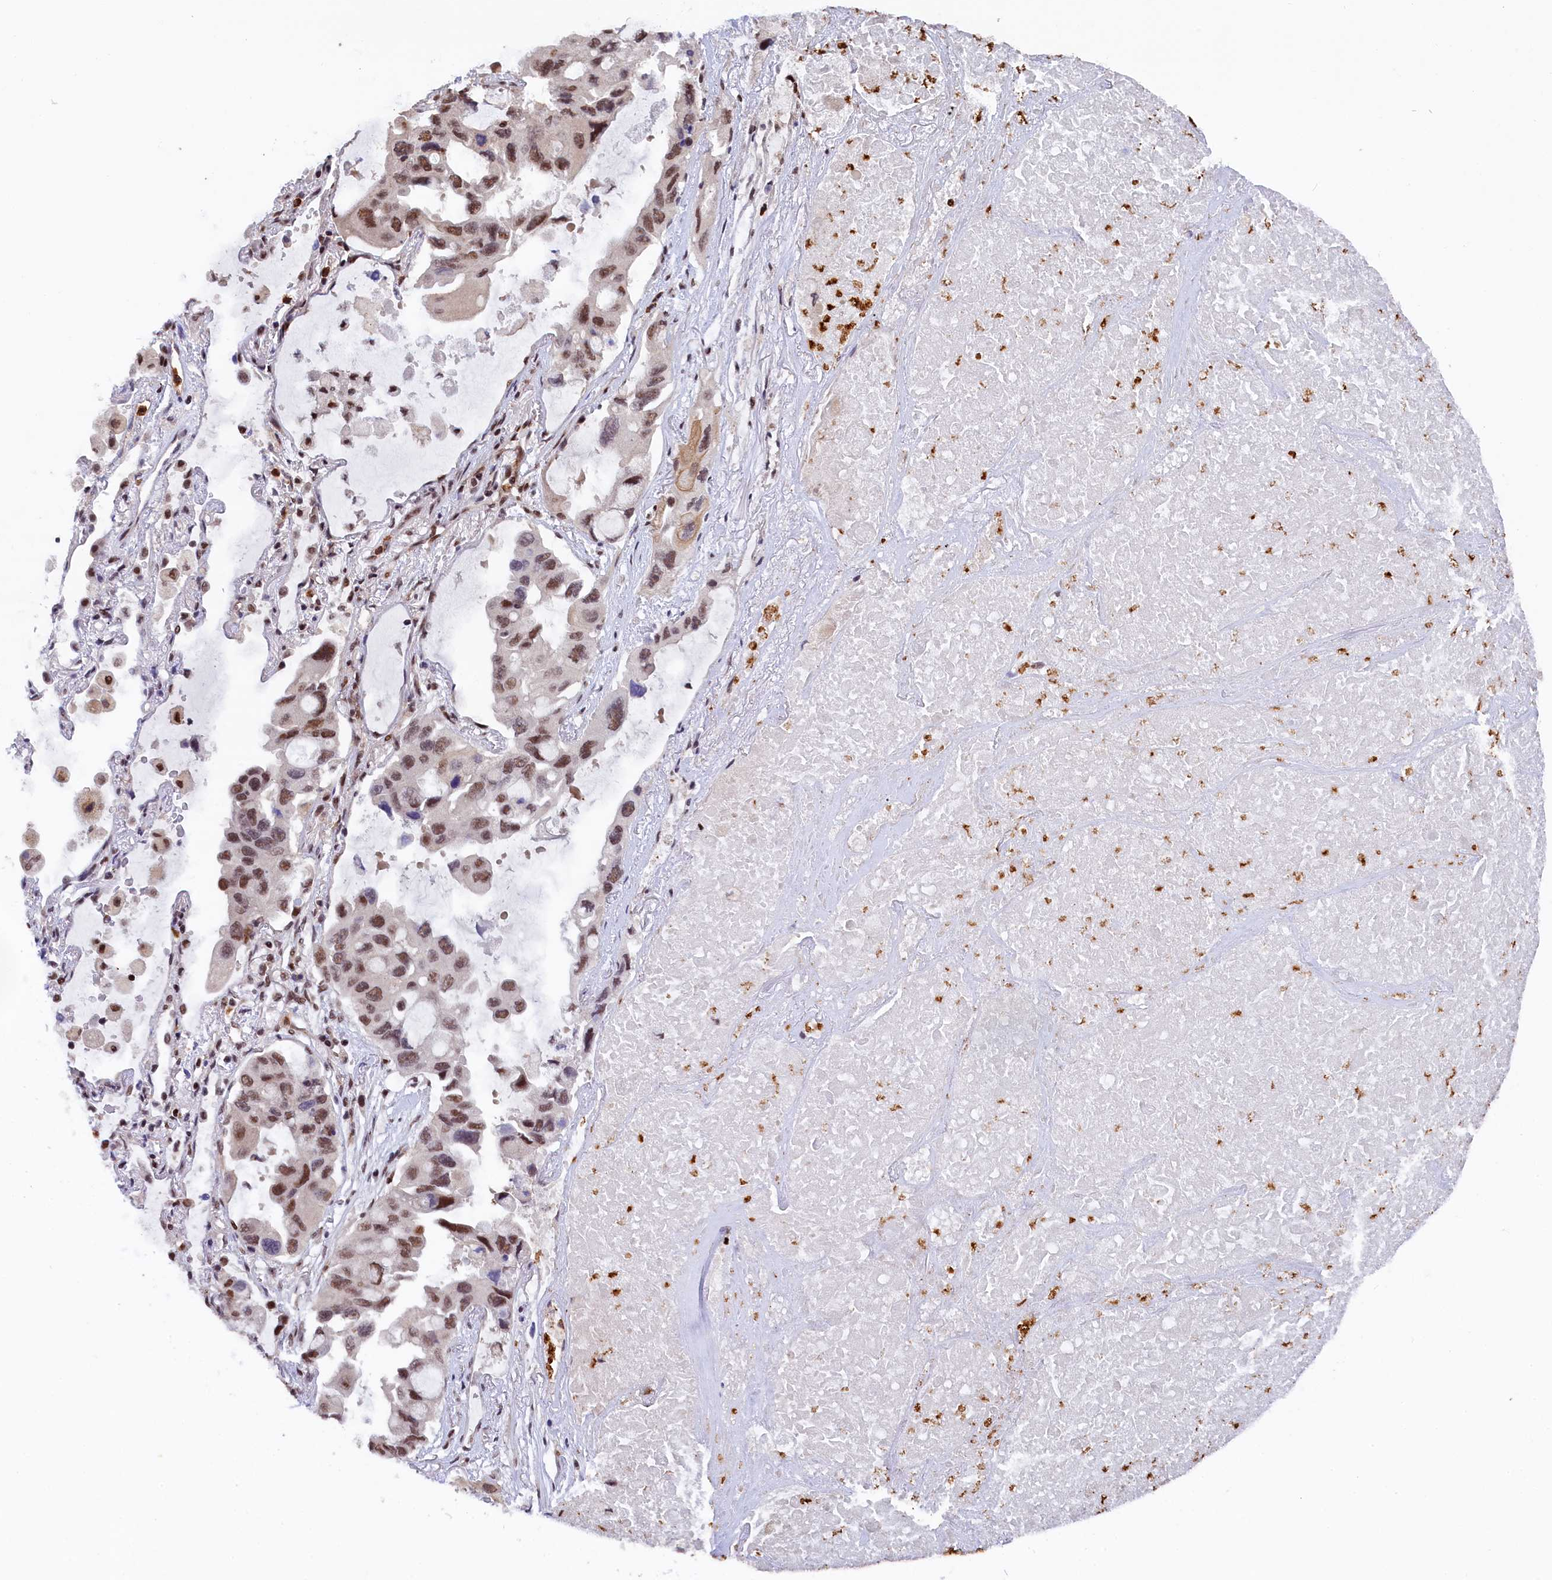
{"staining": {"intensity": "strong", "quantity": ">75%", "location": "nuclear"}, "tissue": "lung cancer", "cell_type": "Tumor cells", "image_type": "cancer", "snomed": [{"axis": "morphology", "description": "Squamous cell carcinoma, NOS"}, {"axis": "topography", "description": "Lung"}], "caption": "A brown stain shows strong nuclear expression of a protein in squamous cell carcinoma (lung) tumor cells.", "gene": "ADIG", "patient": {"sex": "female", "age": 73}}